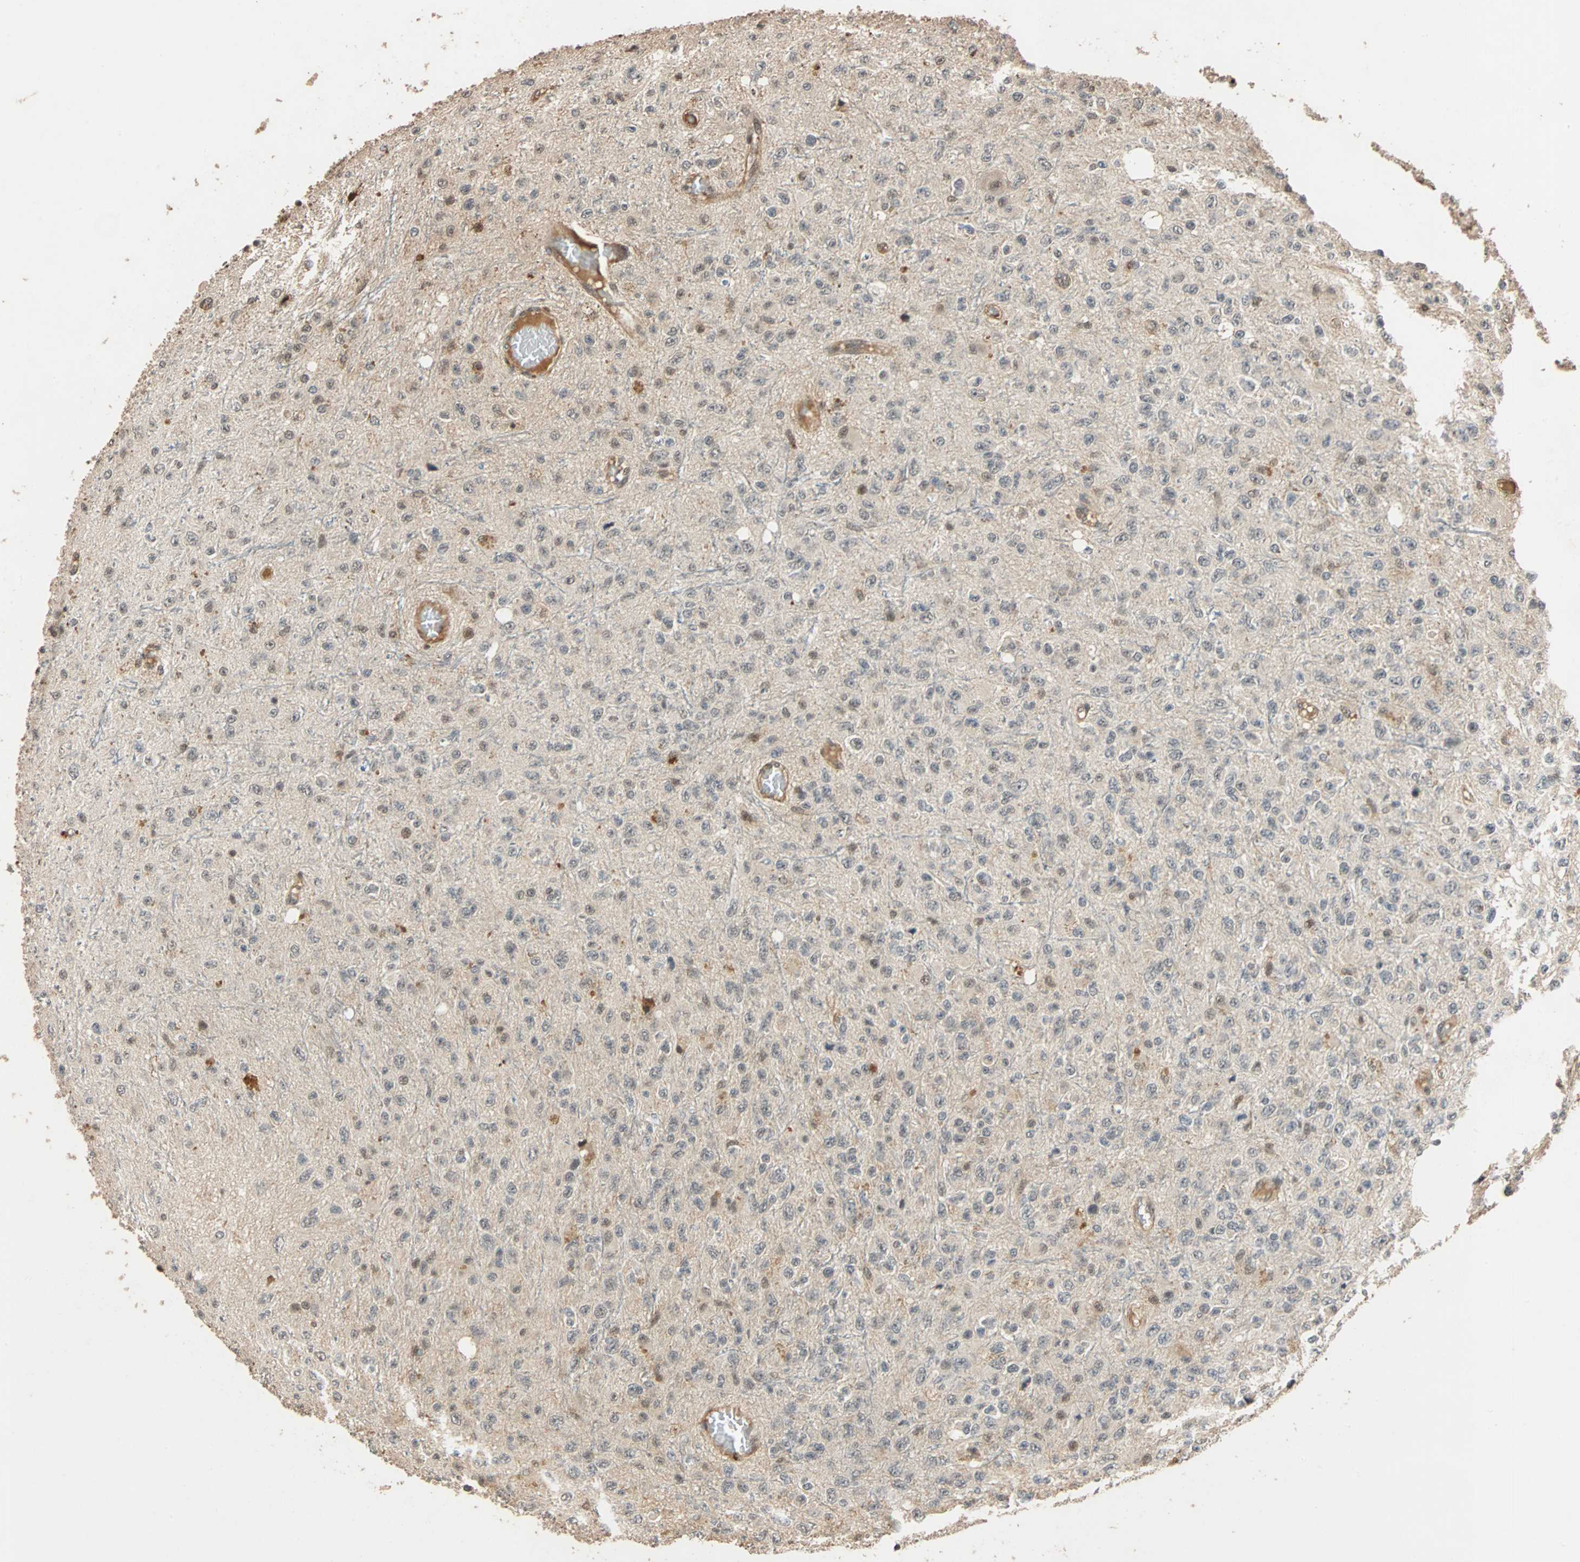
{"staining": {"intensity": "weak", "quantity": "<25%", "location": "cytoplasmic/membranous,nuclear"}, "tissue": "glioma", "cell_type": "Tumor cells", "image_type": "cancer", "snomed": [{"axis": "morphology", "description": "Glioma, malignant, High grade"}, {"axis": "topography", "description": "pancreas cauda"}], "caption": "DAB (3,3'-diaminobenzidine) immunohistochemical staining of human malignant high-grade glioma shows no significant expression in tumor cells.", "gene": "CDC5L", "patient": {"sex": "male", "age": 60}}